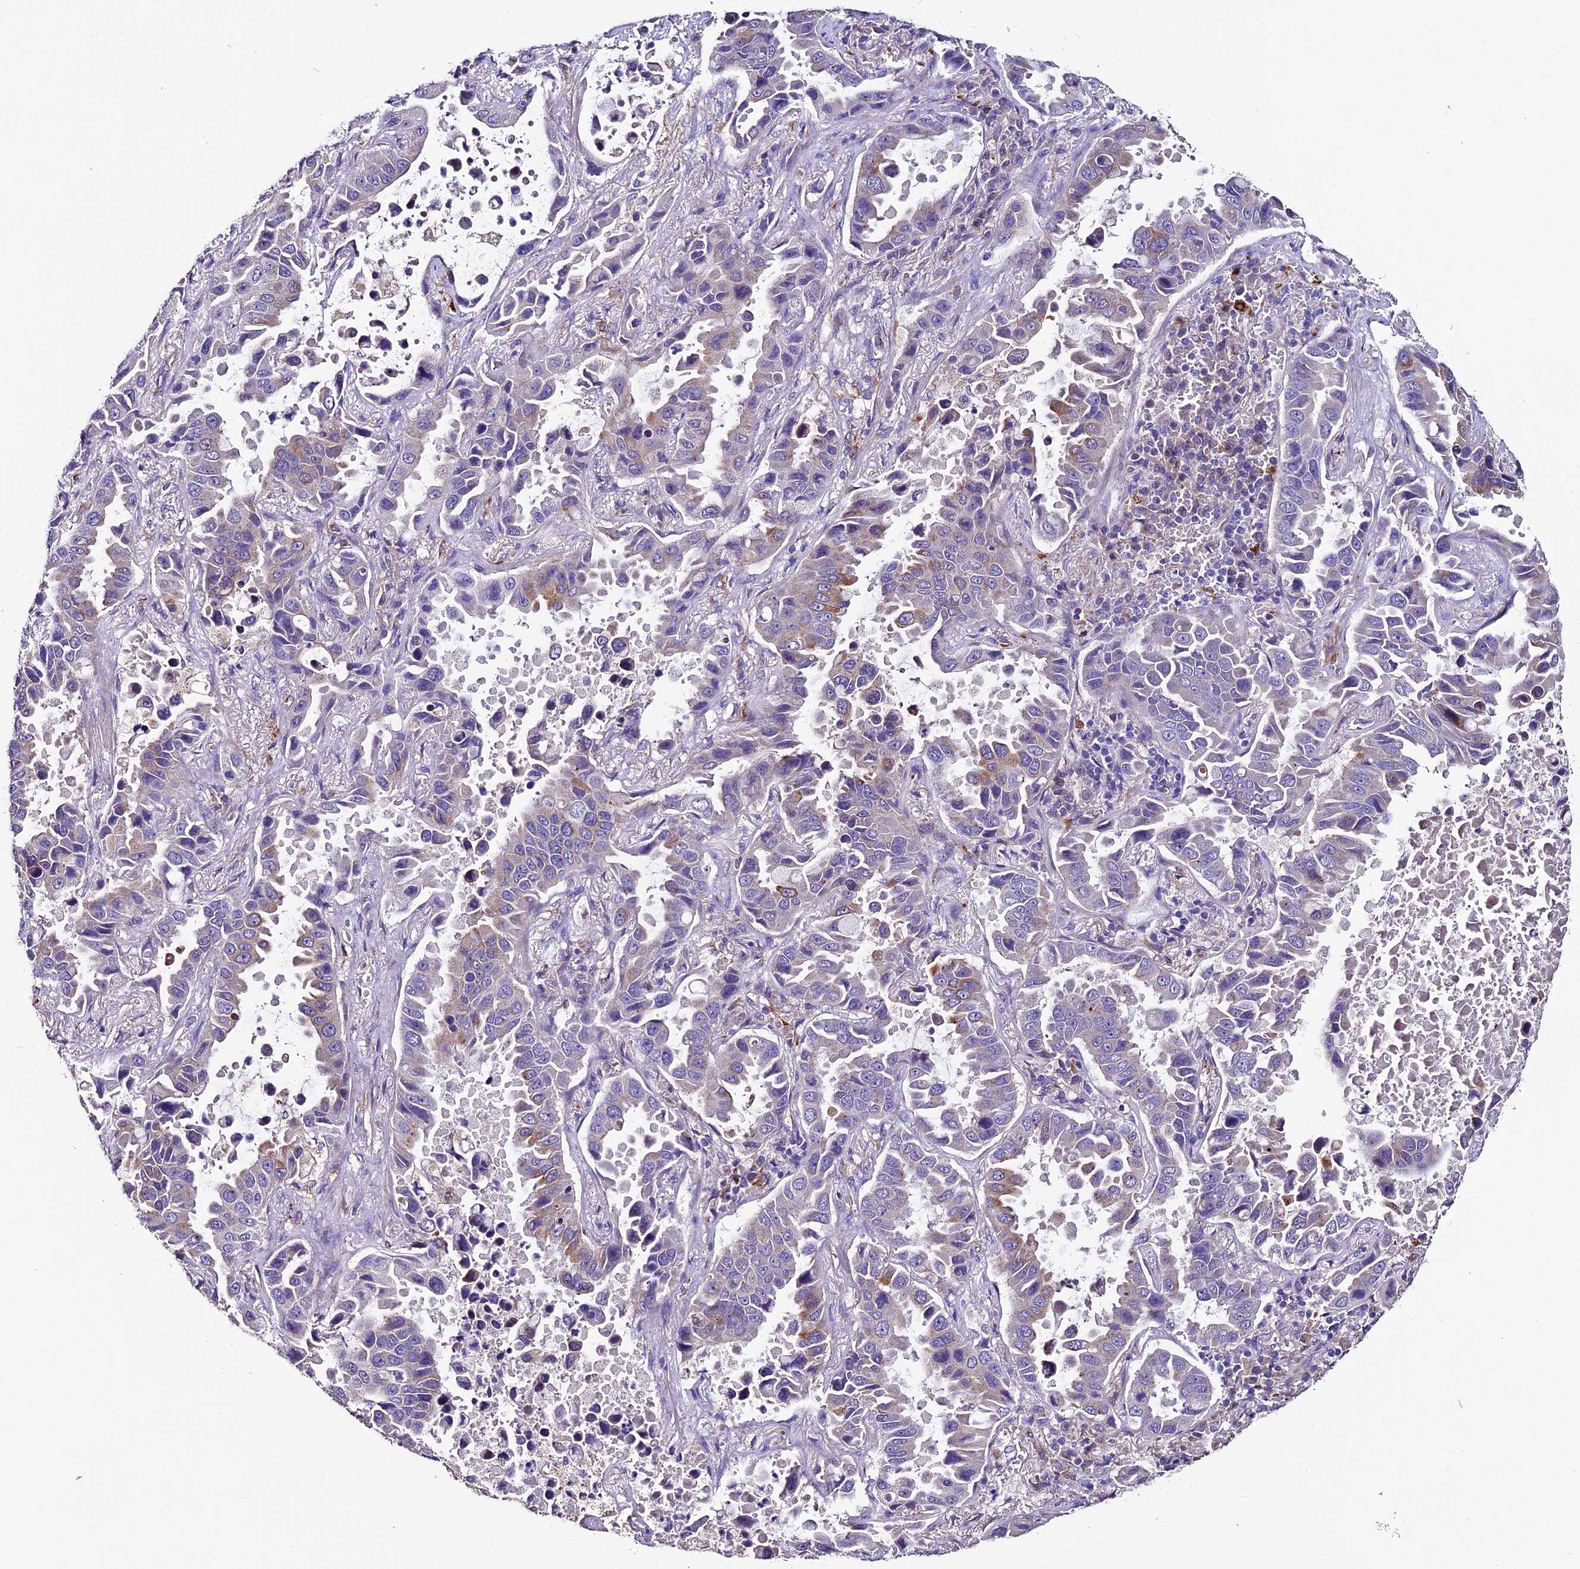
{"staining": {"intensity": "strong", "quantity": "25%-75%", "location": "cytoplasmic/membranous"}, "tissue": "lung cancer", "cell_type": "Tumor cells", "image_type": "cancer", "snomed": [{"axis": "morphology", "description": "Adenocarcinoma, NOS"}, {"axis": "topography", "description": "Lung"}], "caption": "Human lung cancer stained with a brown dye demonstrates strong cytoplasmic/membranous positive expression in about 25%-75% of tumor cells.", "gene": "CLN5", "patient": {"sex": "male", "age": 64}}